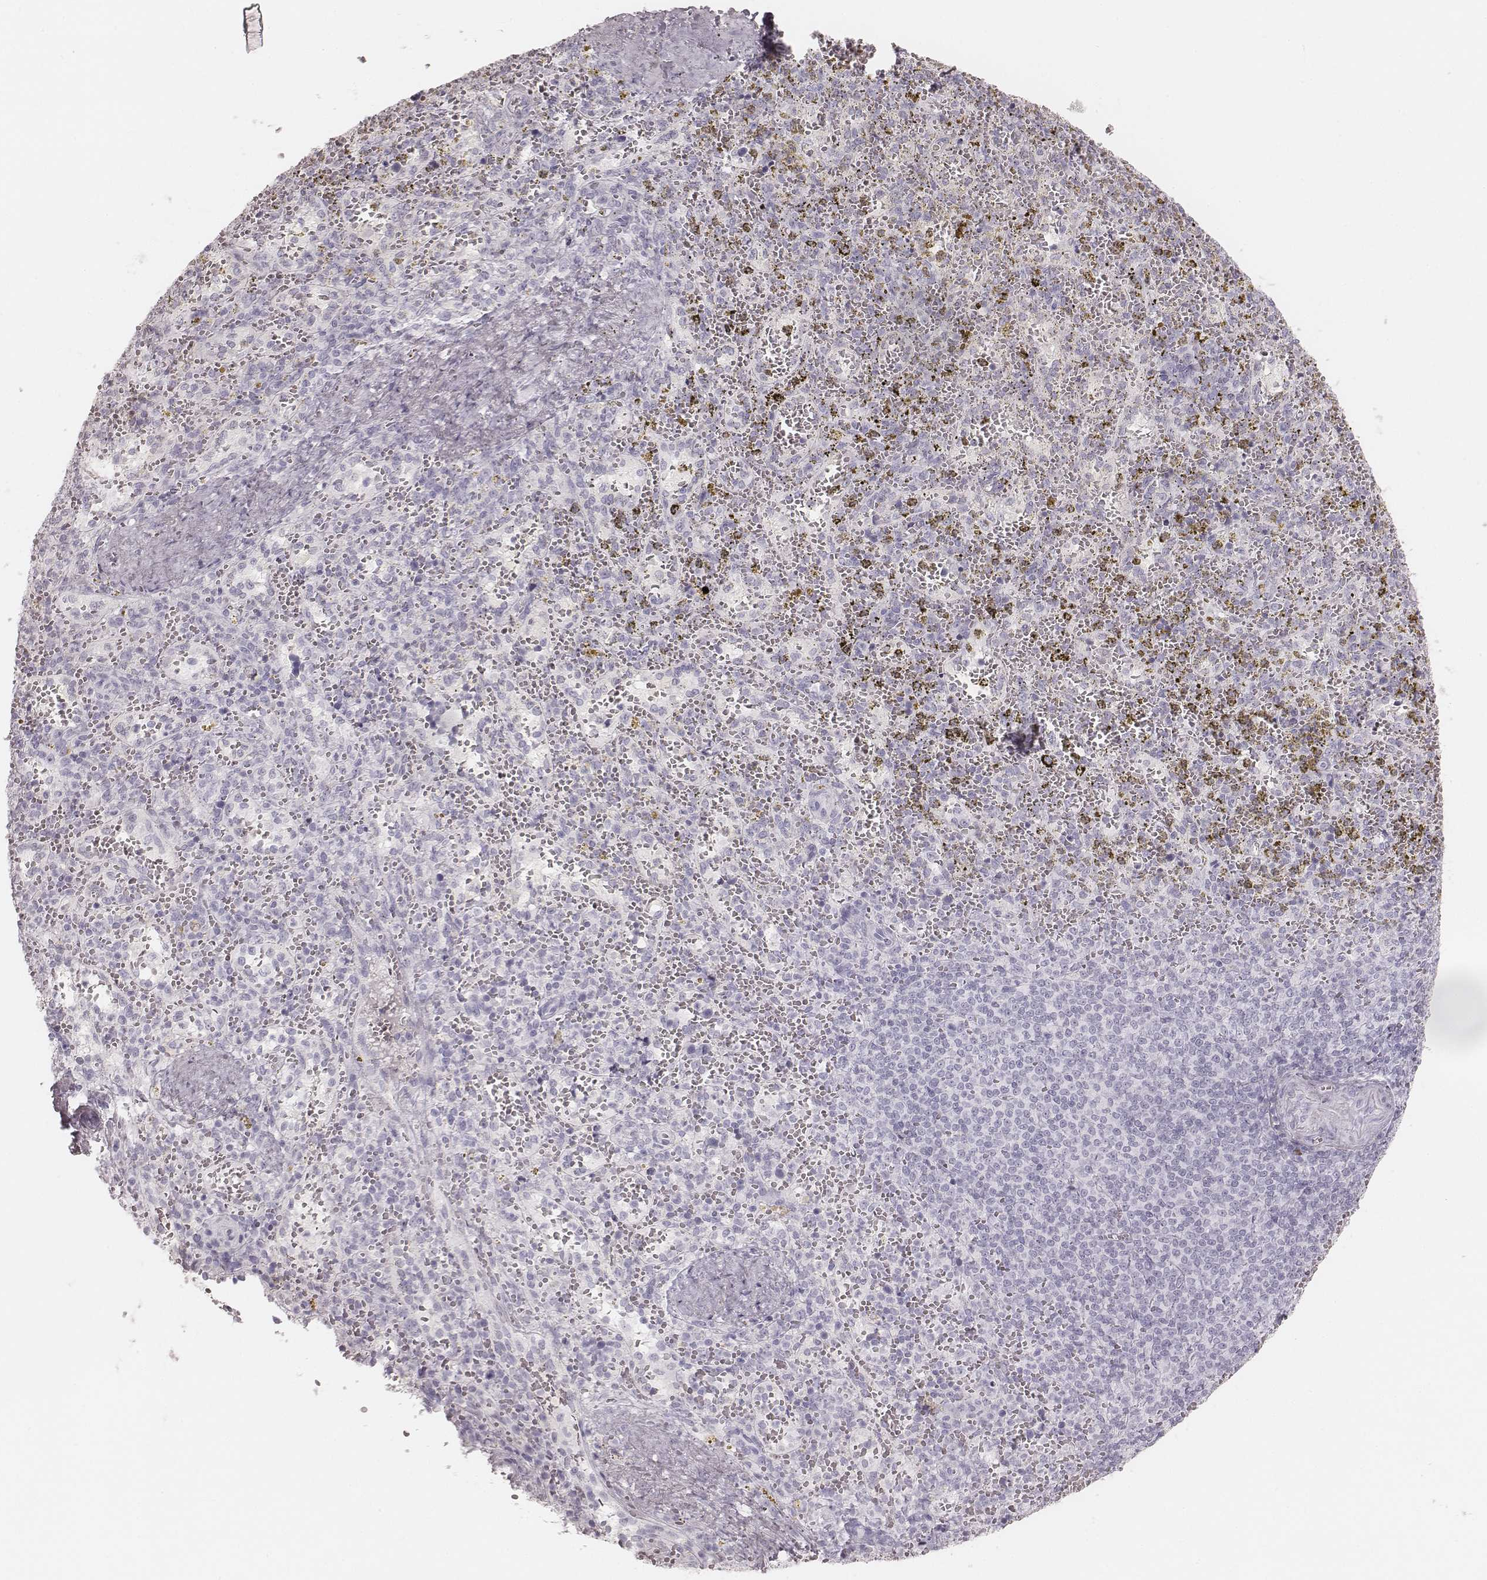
{"staining": {"intensity": "negative", "quantity": "none", "location": "none"}, "tissue": "spleen", "cell_type": "Cells in red pulp", "image_type": "normal", "snomed": [{"axis": "morphology", "description": "Normal tissue, NOS"}, {"axis": "topography", "description": "Spleen"}], "caption": "Immunohistochemistry (IHC) photomicrograph of unremarkable spleen: spleen stained with DAB shows no significant protein expression in cells in red pulp. Nuclei are stained in blue.", "gene": "KRT82", "patient": {"sex": "female", "age": 50}}